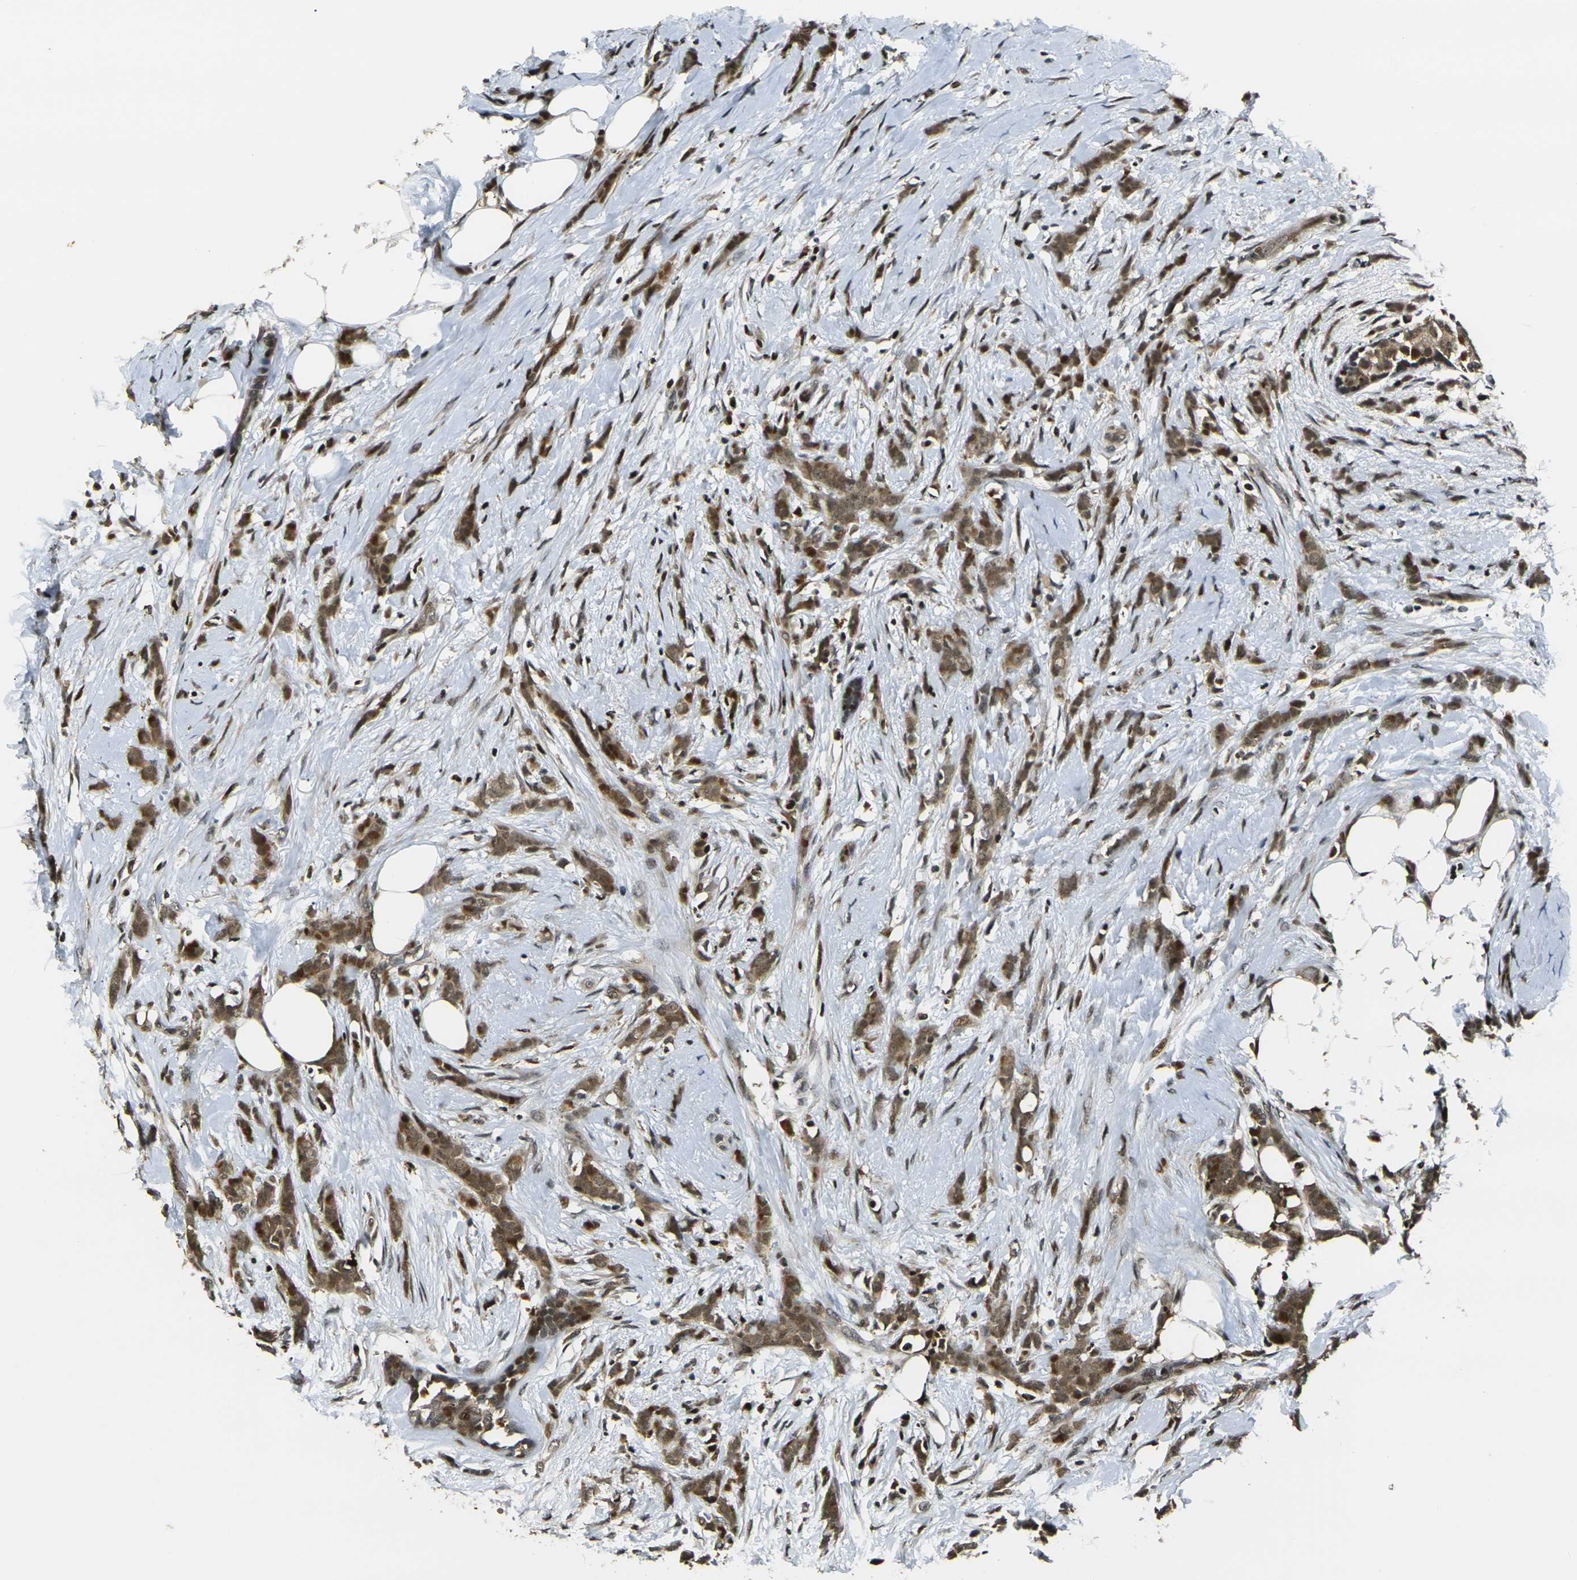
{"staining": {"intensity": "moderate", "quantity": ">75%", "location": "cytoplasmic/membranous,nuclear"}, "tissue": "breast cancer", "cell_type": "Tumor cells", "image_type": "cancer", "snomed": [{"axis": "morphology", "description": "Lobular carcinoma, in situ"}, {"axis": "morphology", "description": "Lobular carcinoma"}, {"axis": "topography", "description": "Breast"}], "caption": "Immunohistochemical staining of human lobular carcinoma (breast) reveals medium levels of moderate cytoplasmic/membranous and nuclear positivity in about >75% of tumor cells. The staining was performed using DAB, with brown indicating positive protein expression. Nuclei are stained blue with hematoxylin.", "gene": "ACTL6A", "patient": {"sex": "female", "age": 41}}